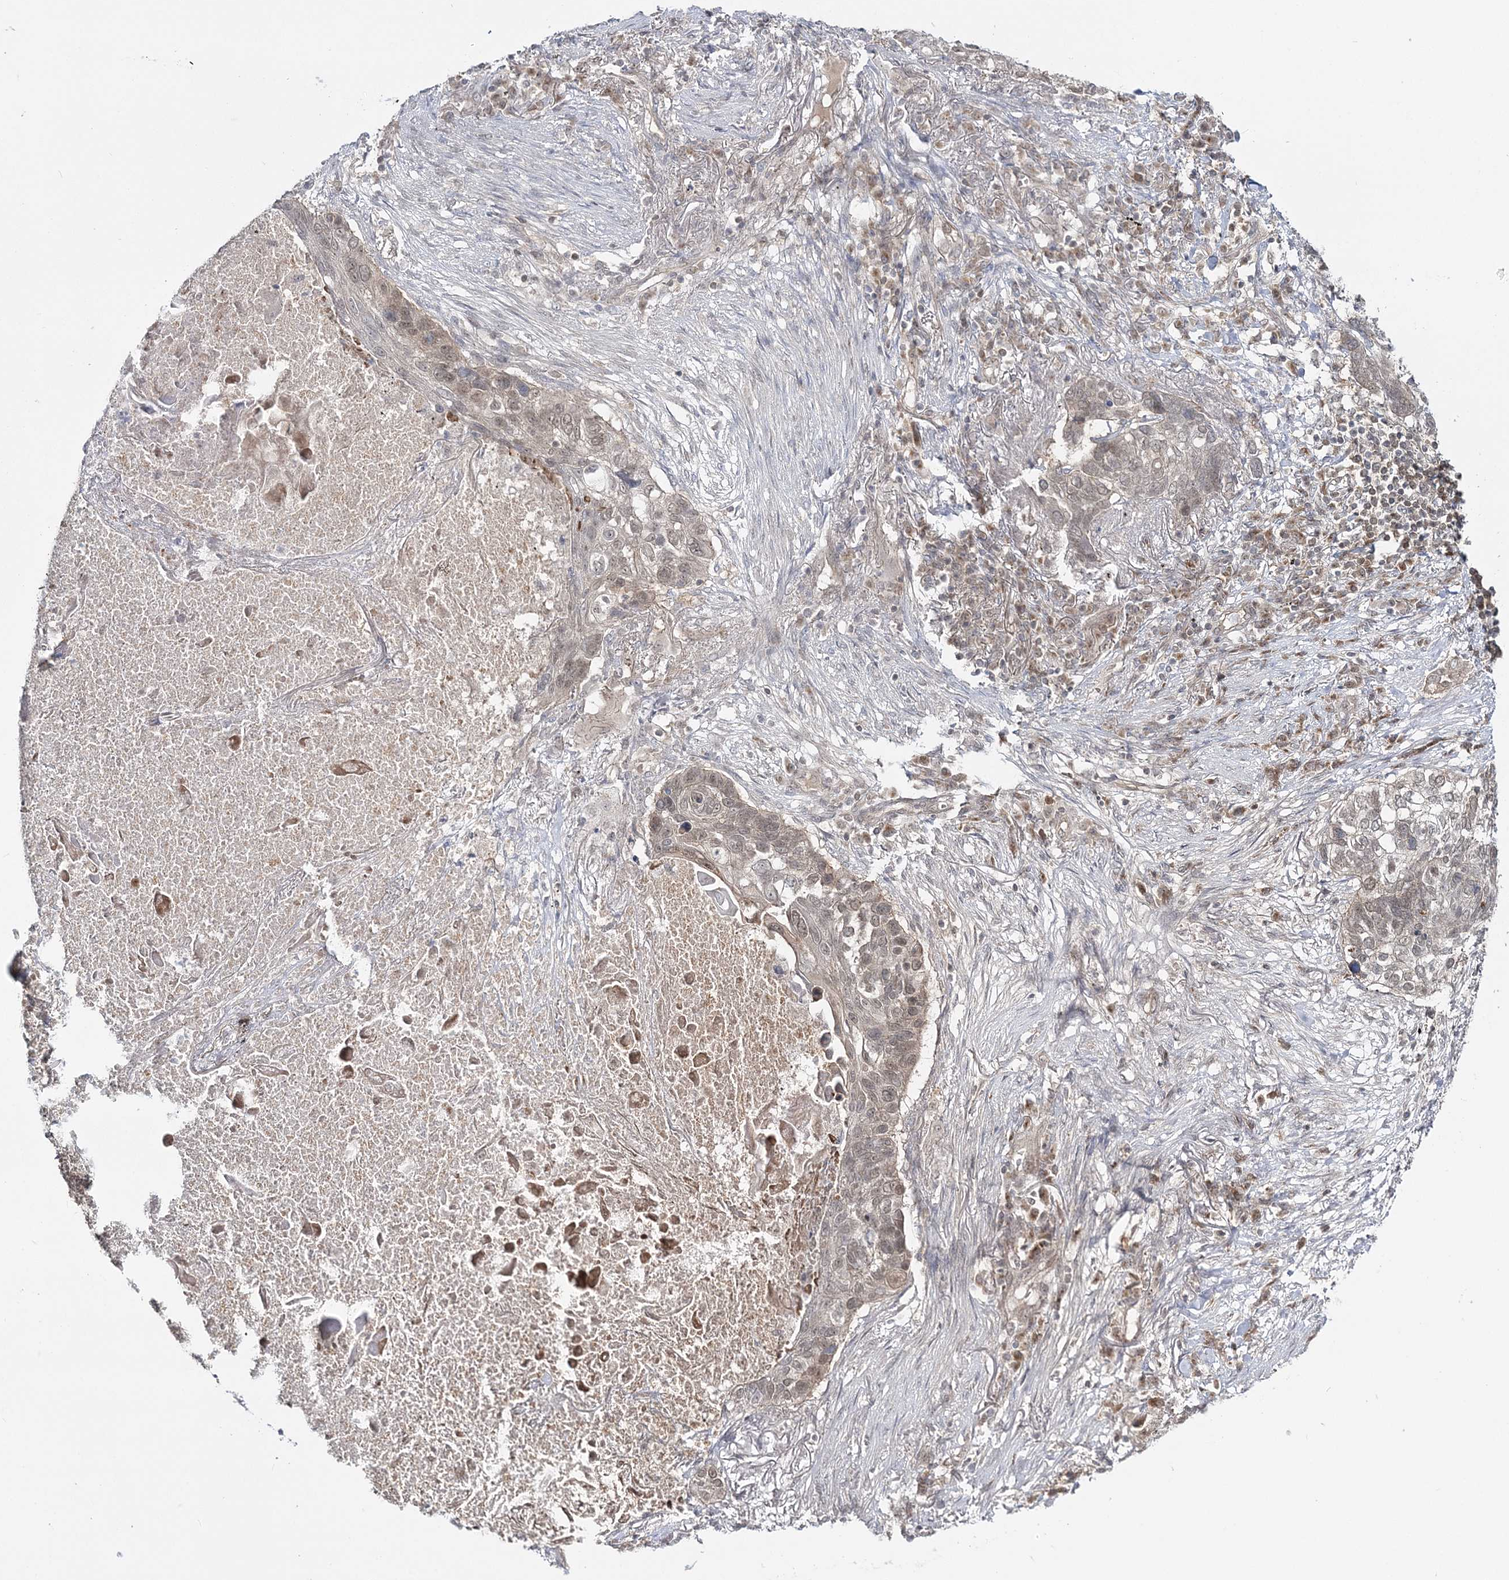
{"staining": {"intensity": "weak", "quantity": "25%-75%", "location": "cytoplasmic/membranous,nuclear"}, "tissue": "lung cancer", "cell_type": "Tumor cells", "image_type": "cancer", "snomed": [{"axis": "morphology", "description": "Squamous cell carcinoma, NOS"}, {"axis": "topography", "description": "Lung"}], "caption": "Lung cancer (squamous cell carcinoma) tissue displays weak cytoplasmic/membranous and nuclear staining in approximately 25%-75% of tumor cells, visualized by immunohistochemistry.", "gene": "ZFAND6", "patient": {"sex": "female", "age": 63}}